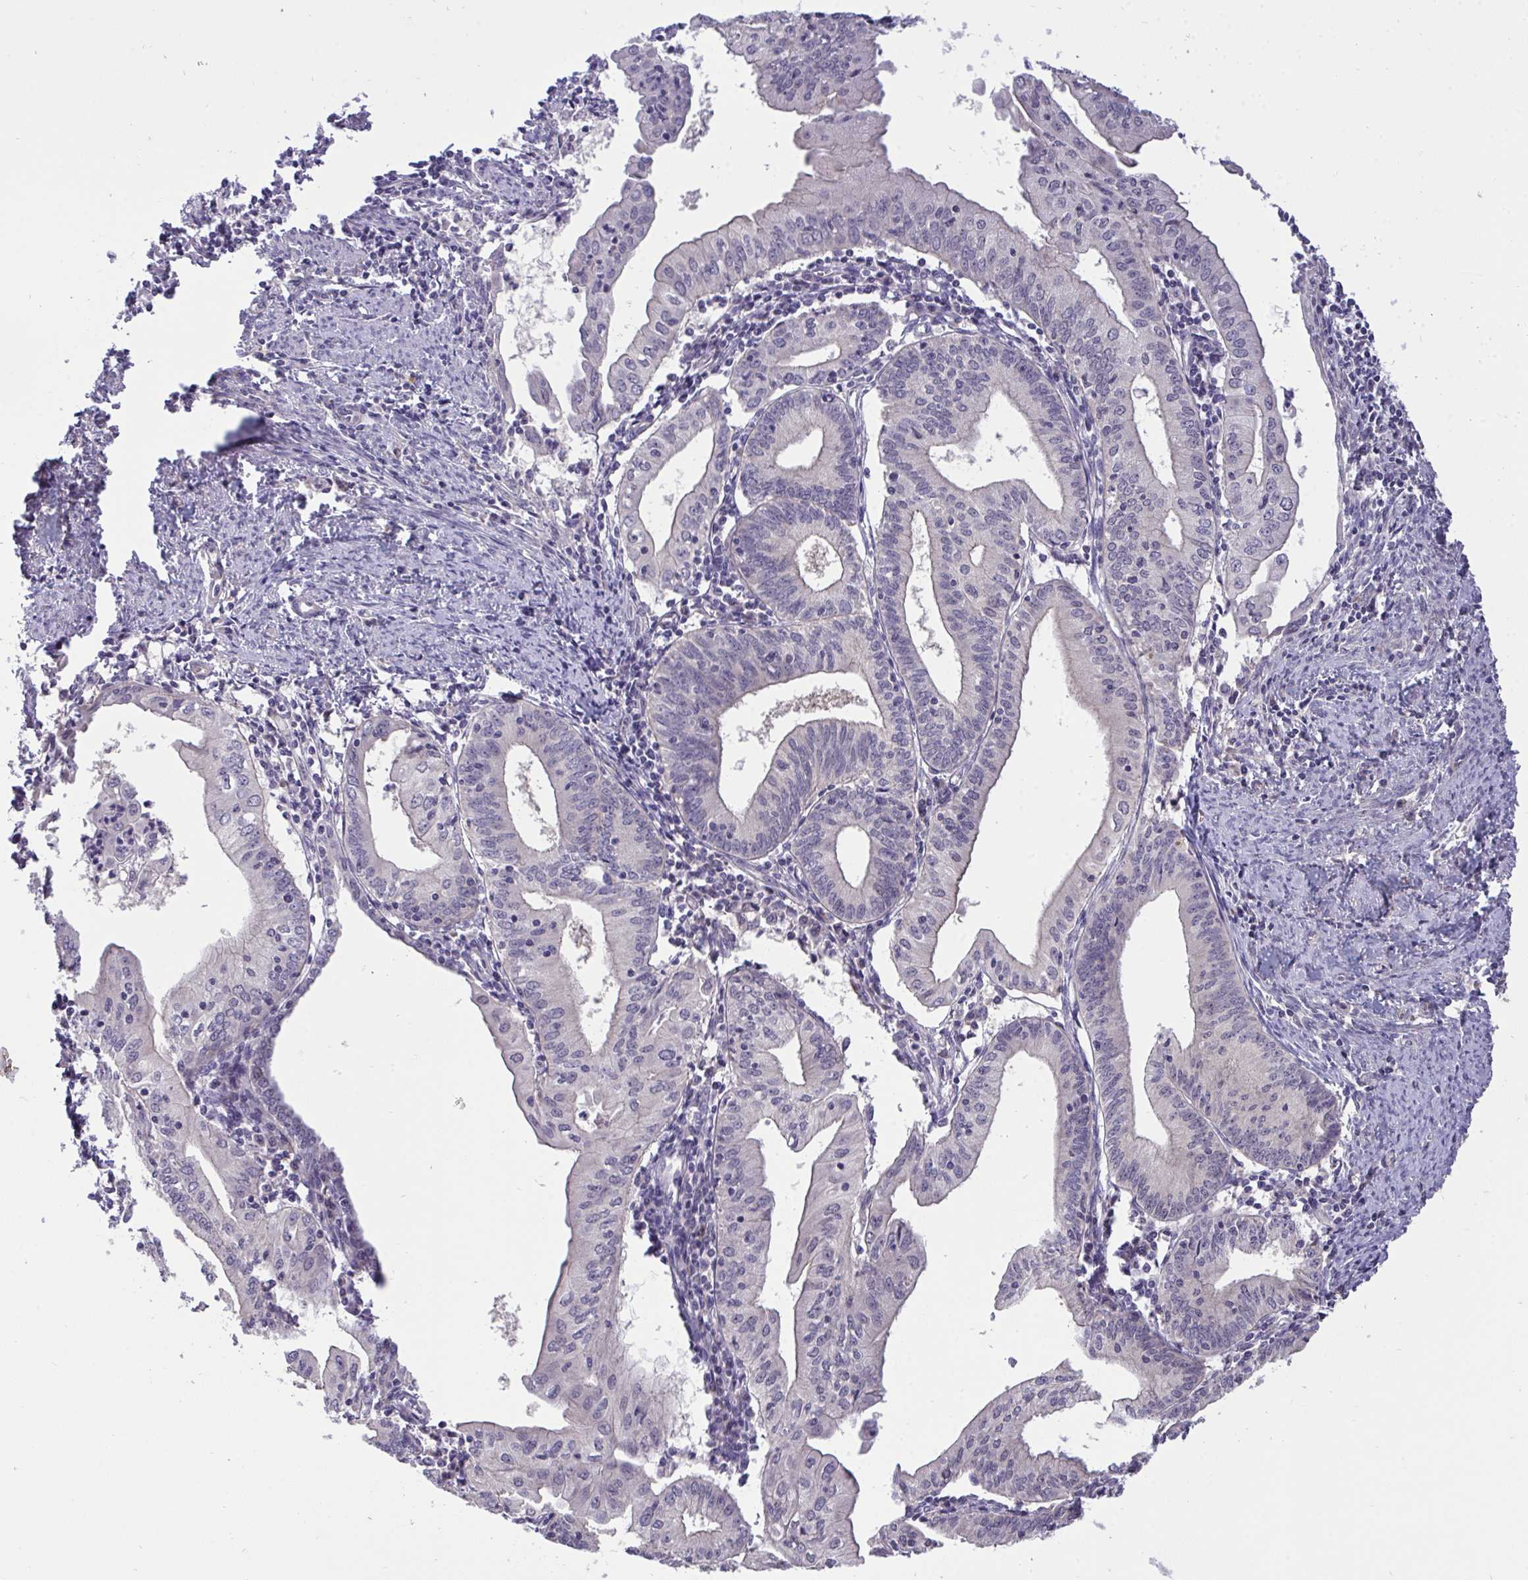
{"staining": {"intensity": "moderate", "quantity": "<25%", "location": "nuclear"}, "tissue": "endometrial cancer", "cell_type": "Tumor cells", "image_type": "cancer", "snomed": [{"axis": "morphology", "description": "Adenocarcinoma, NOS"}, {"axis": "topography", "description": "Endometrium"}], "caption": "Protein expression by immunohistochemistry shows moderate nuclear expression in about <25% of tumor cells in endometrial cancer.", "gene": "C19orf54", "patient": {"sex": "female", "age": 60}}